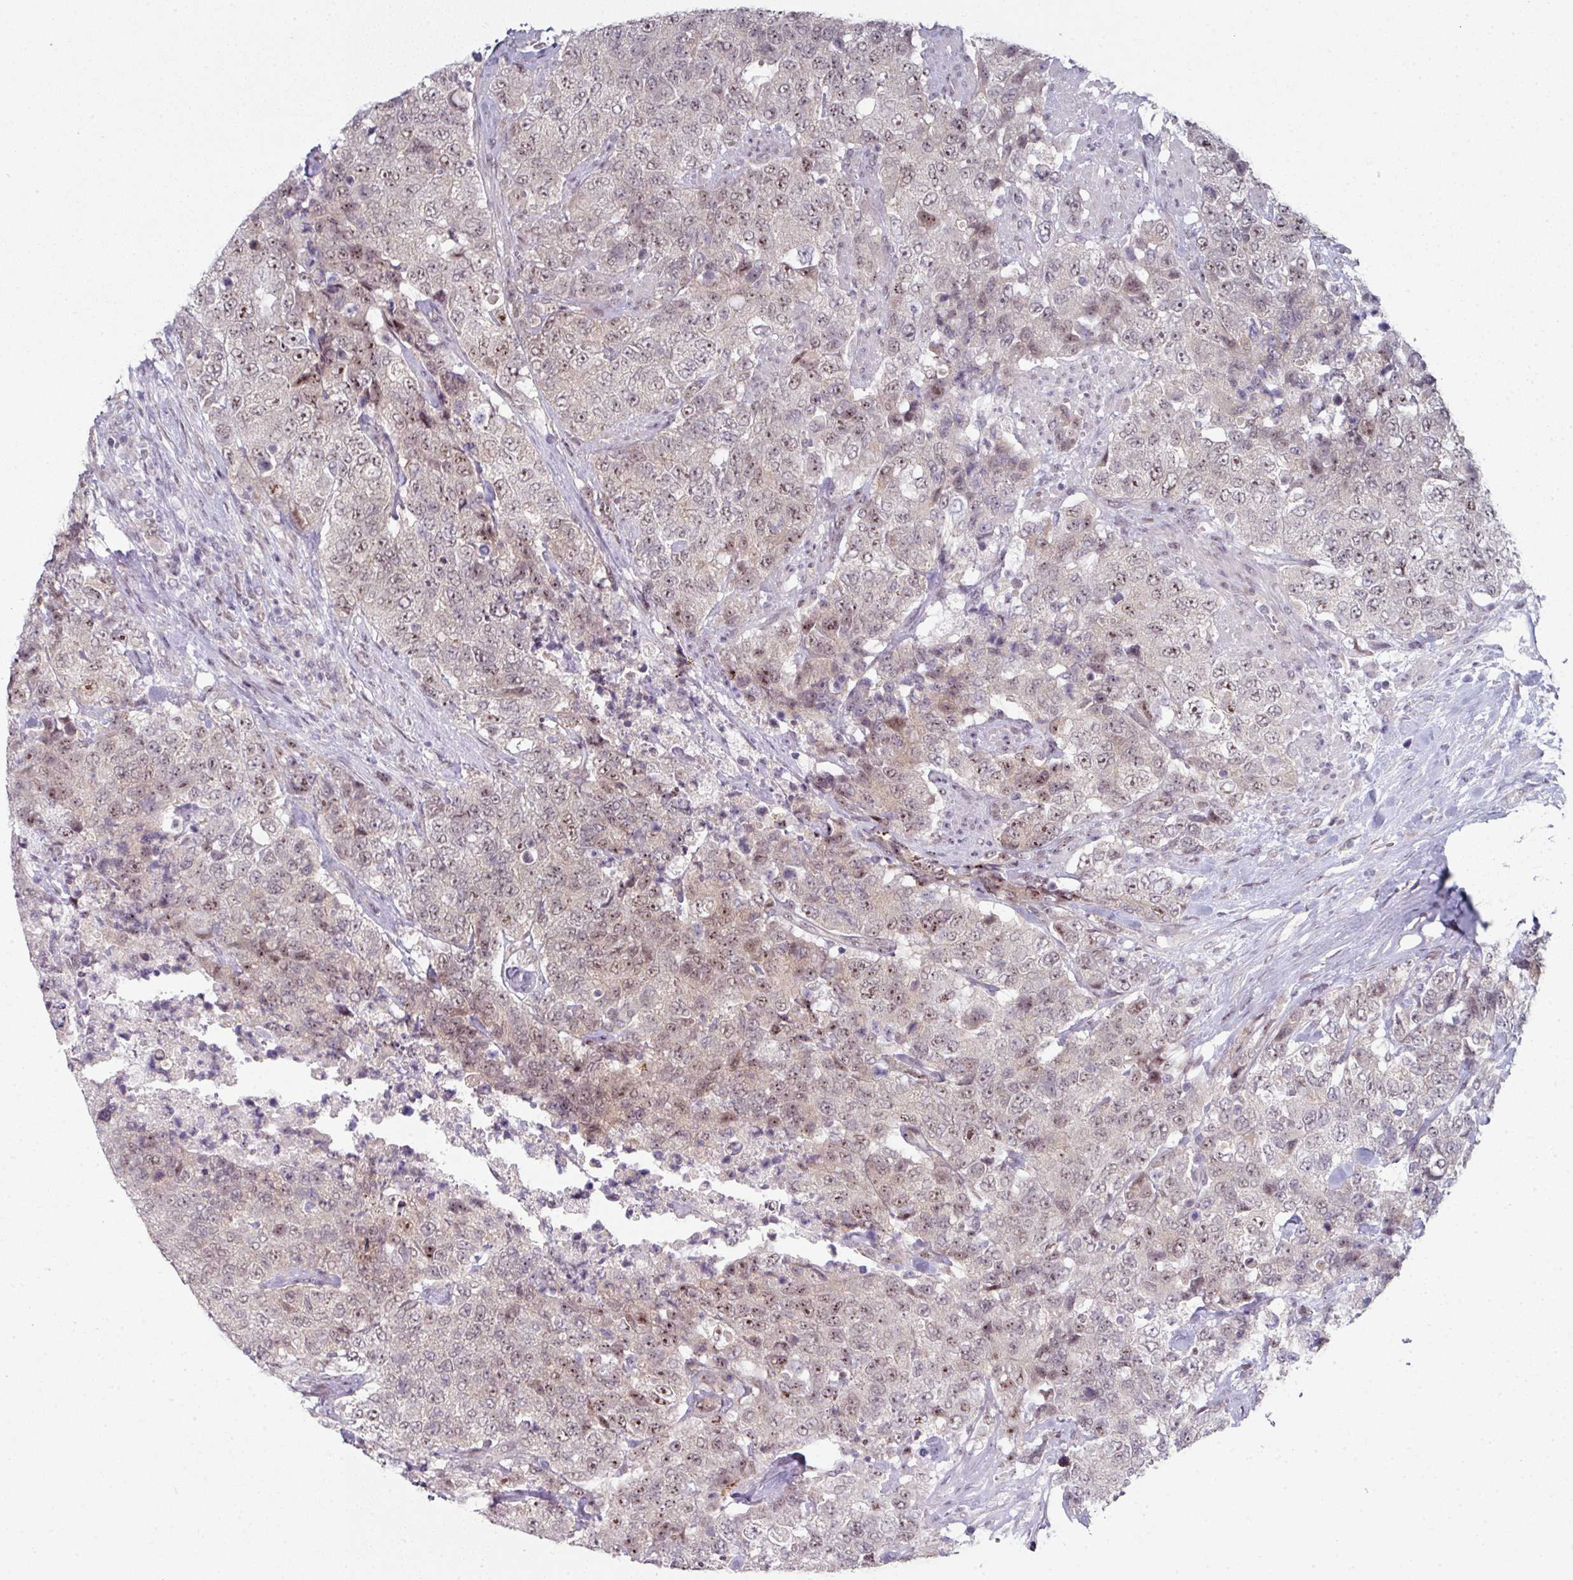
{"staining": {"intensity": "weak", "quantity": "25%-75%", "location": "nuclear"}, "tissue": "urothelial cancer", "cell_type": "Tumor cells", "image_type": "cancer", "snomed": [{"axis": "morphology", "description": "Urothelial carcinoma, High grade"}, {"axis": "topography", "description": "Urinary bladder"}], "caption": "There is low levels of weak nuclear expression in tumor cells of urothelial cancer, as demonstrated by immunohistochemical staining (brown color).", "gene": "TMCC1", "patient": {"sex": "female", "age": 78}}